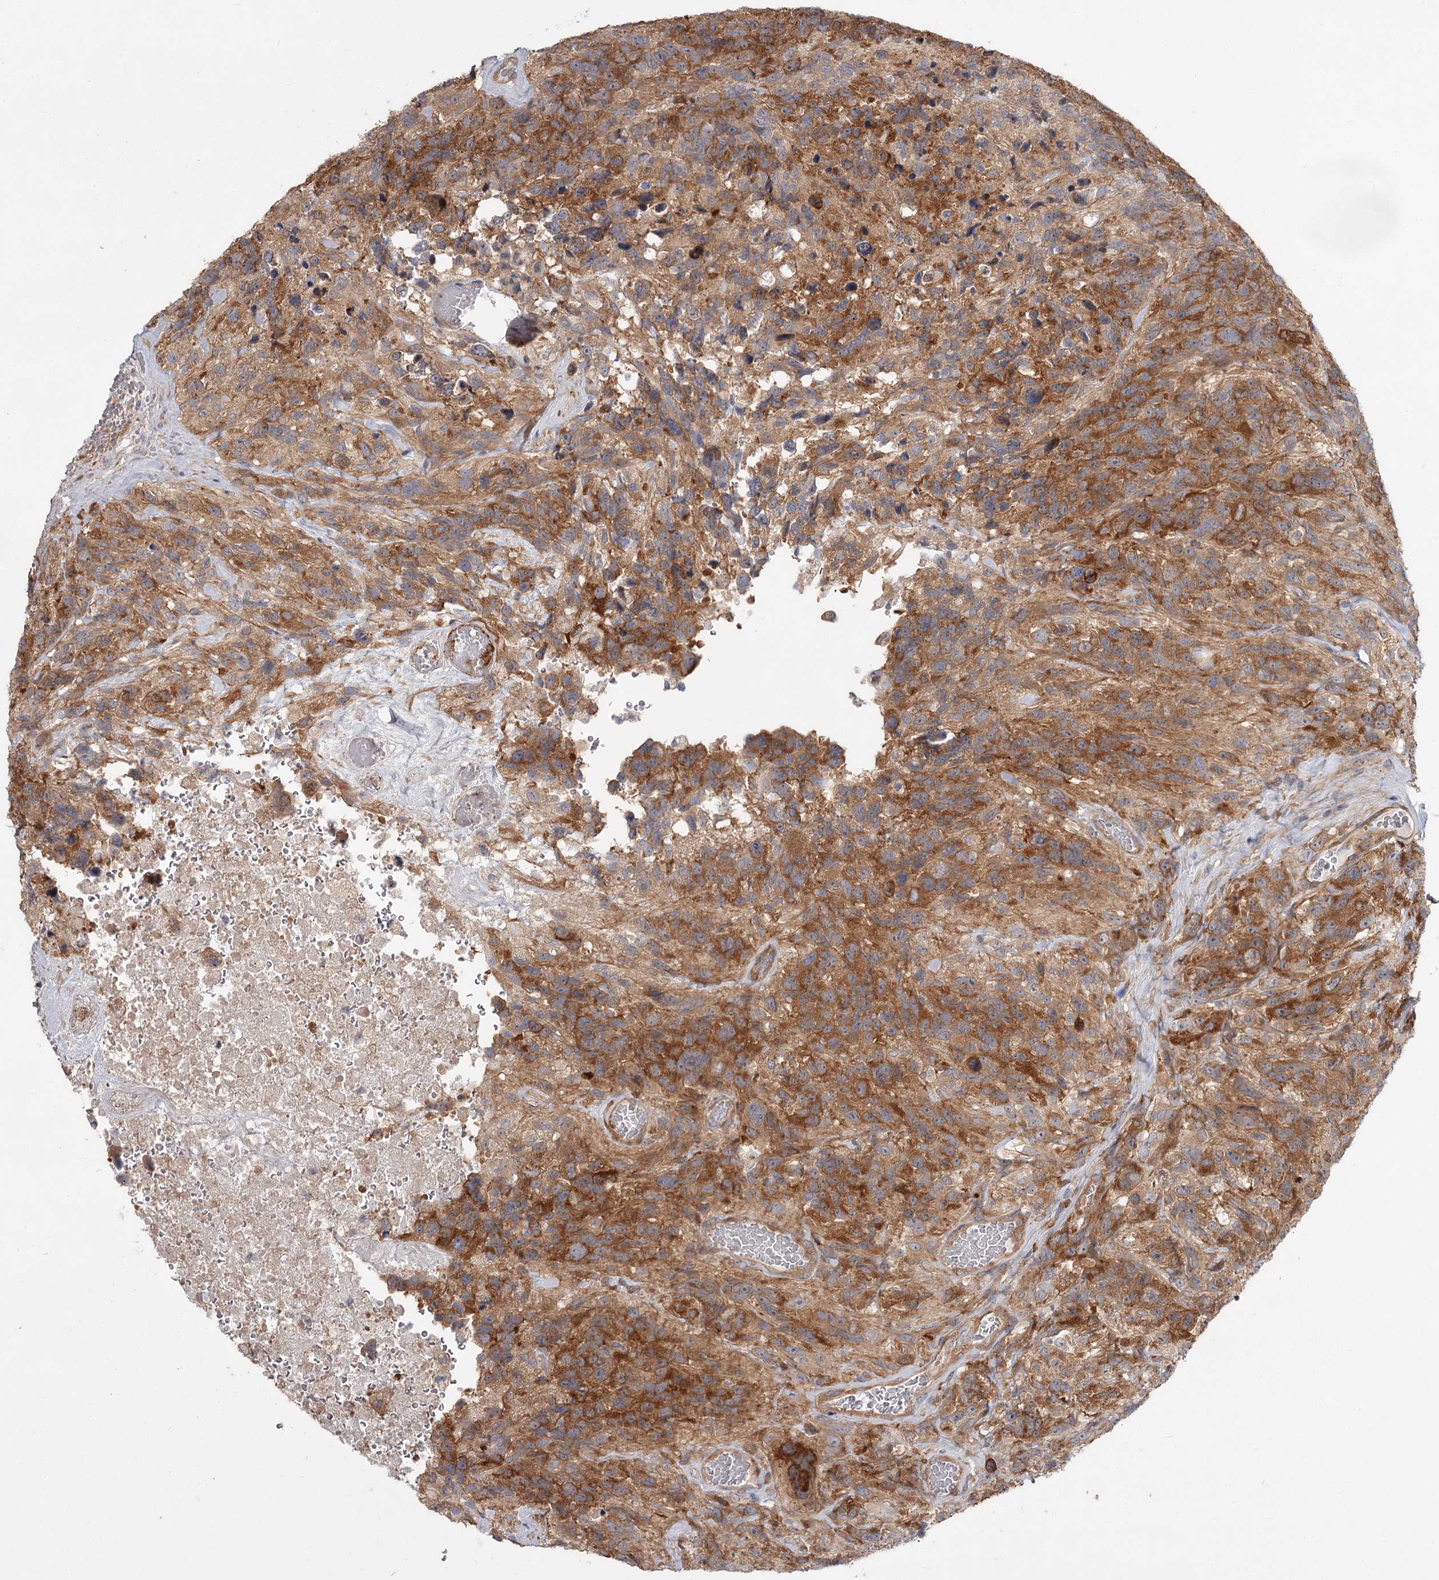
{"staining": {"intensity": "moderate", "quantity": ">75%", "location": "cytoplasmic/membranous"}, "tissue": "glioma", "cell_type": "Tumor cells", "image_type": "cancer", "snomed": [{"axis": "morphology", "description": "Glioma, malignant, High grade"}, {"axis": "topography", "description": "Brain"}], "caption": "Glioma stained for a protein (brown) shows moderate cytoplasmic/membranous positive expression in approximately >75% of tumor cells.", "gene": "CCNG2", "patient": {"sex": "male", "age": 69}}